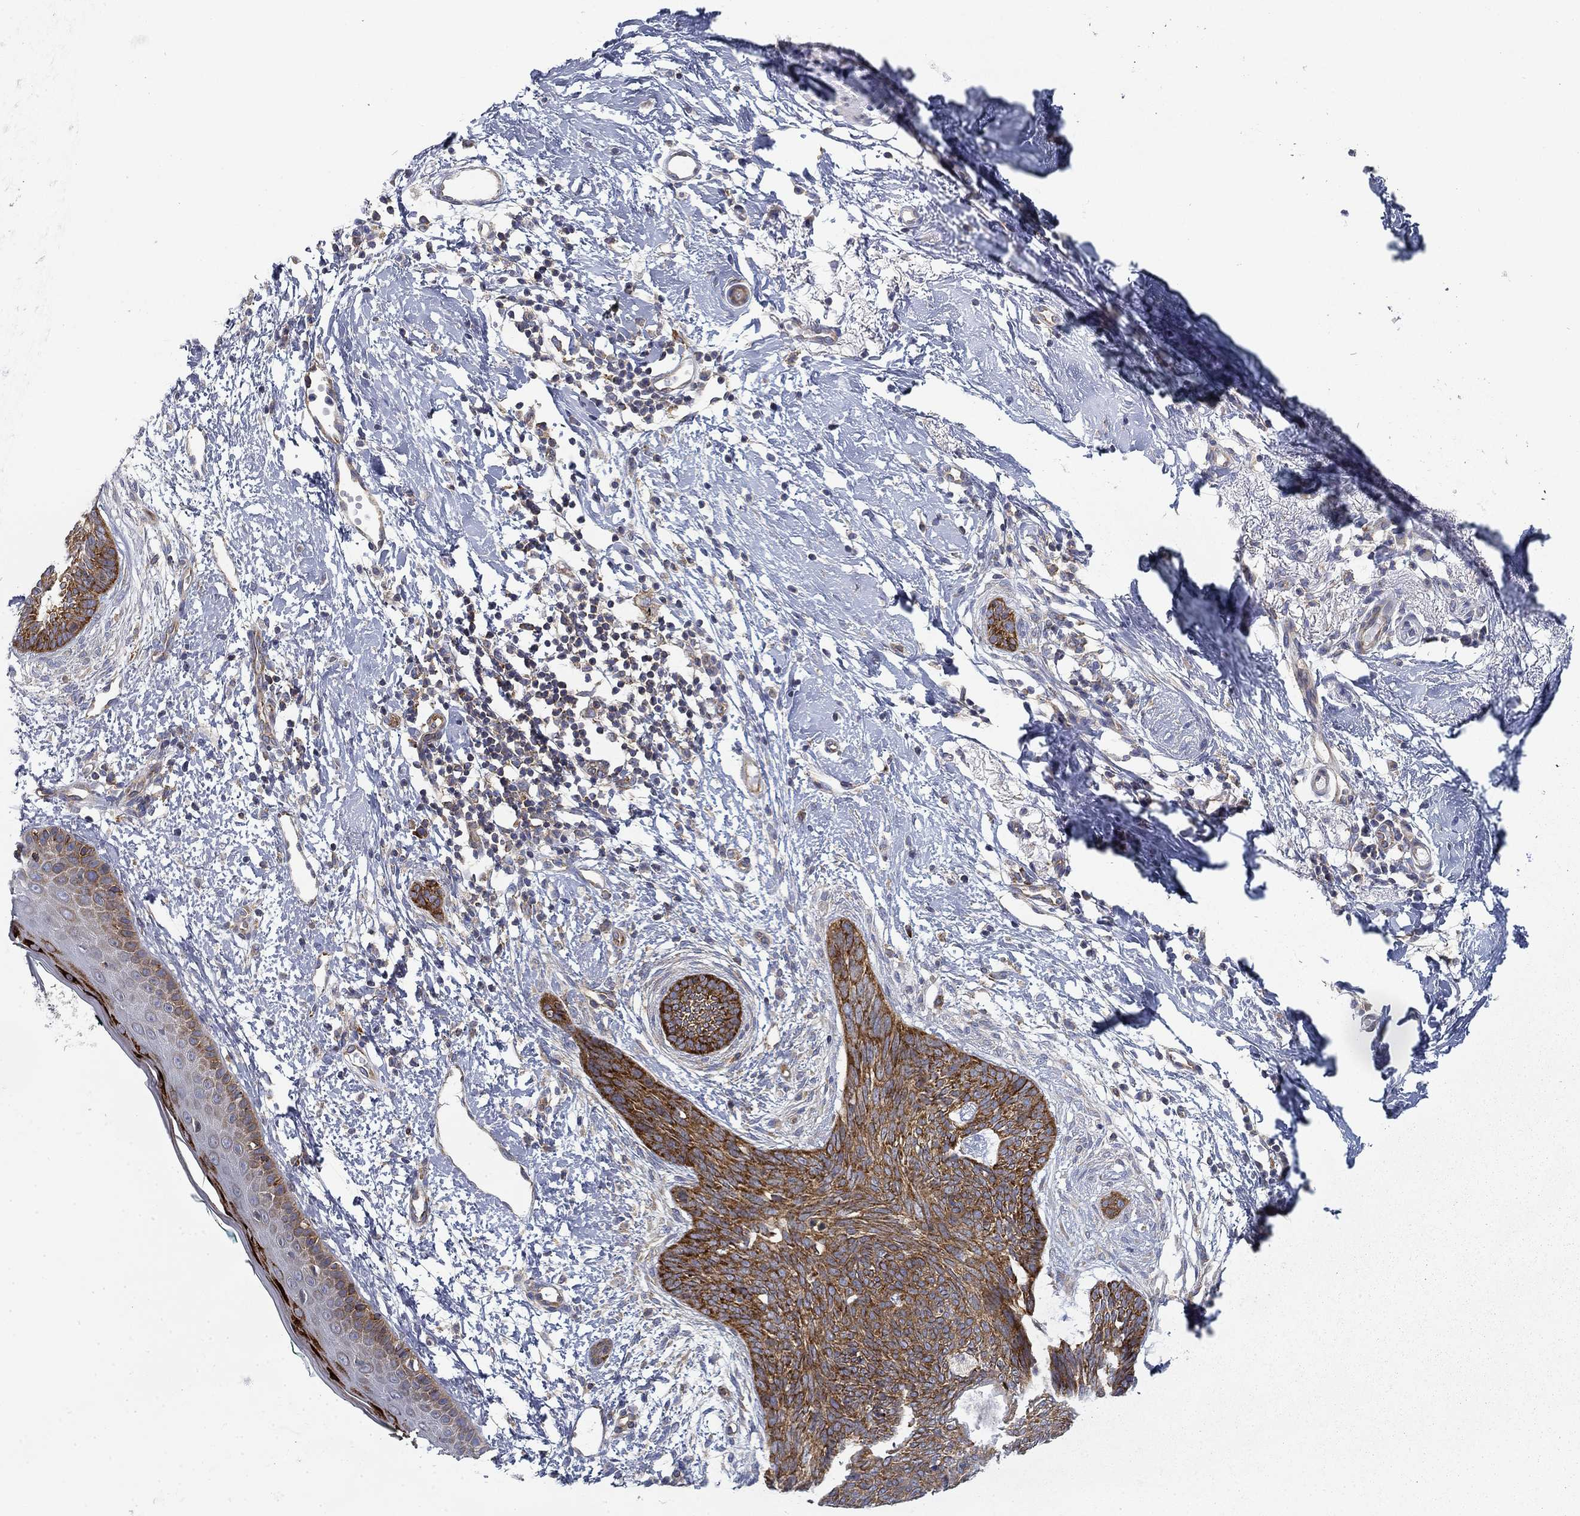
{"staining": {"intensity": "strong", "quantity": ">75%", "location": "cytoplasmic/membranous"}, "tissue": "skin cancer", "cell_type": "Tumor cells", "image_type": "cancer", "snomed": [{"axis": "morphology", "description": "Basal cell carcinoma"}, {"axis": "topography", "description": "Skin"}], "caption": "Immunohistochemistry (DAB (3,3'-diaminobenzidine)) staining of human basal cell carcinoma (skin) demonstrates strong cytoplasmic/membranous protein expression in approximately >75% of tumor cells.", "gene": "FXR1", "patient": {"sex": "female", "age": 65}}